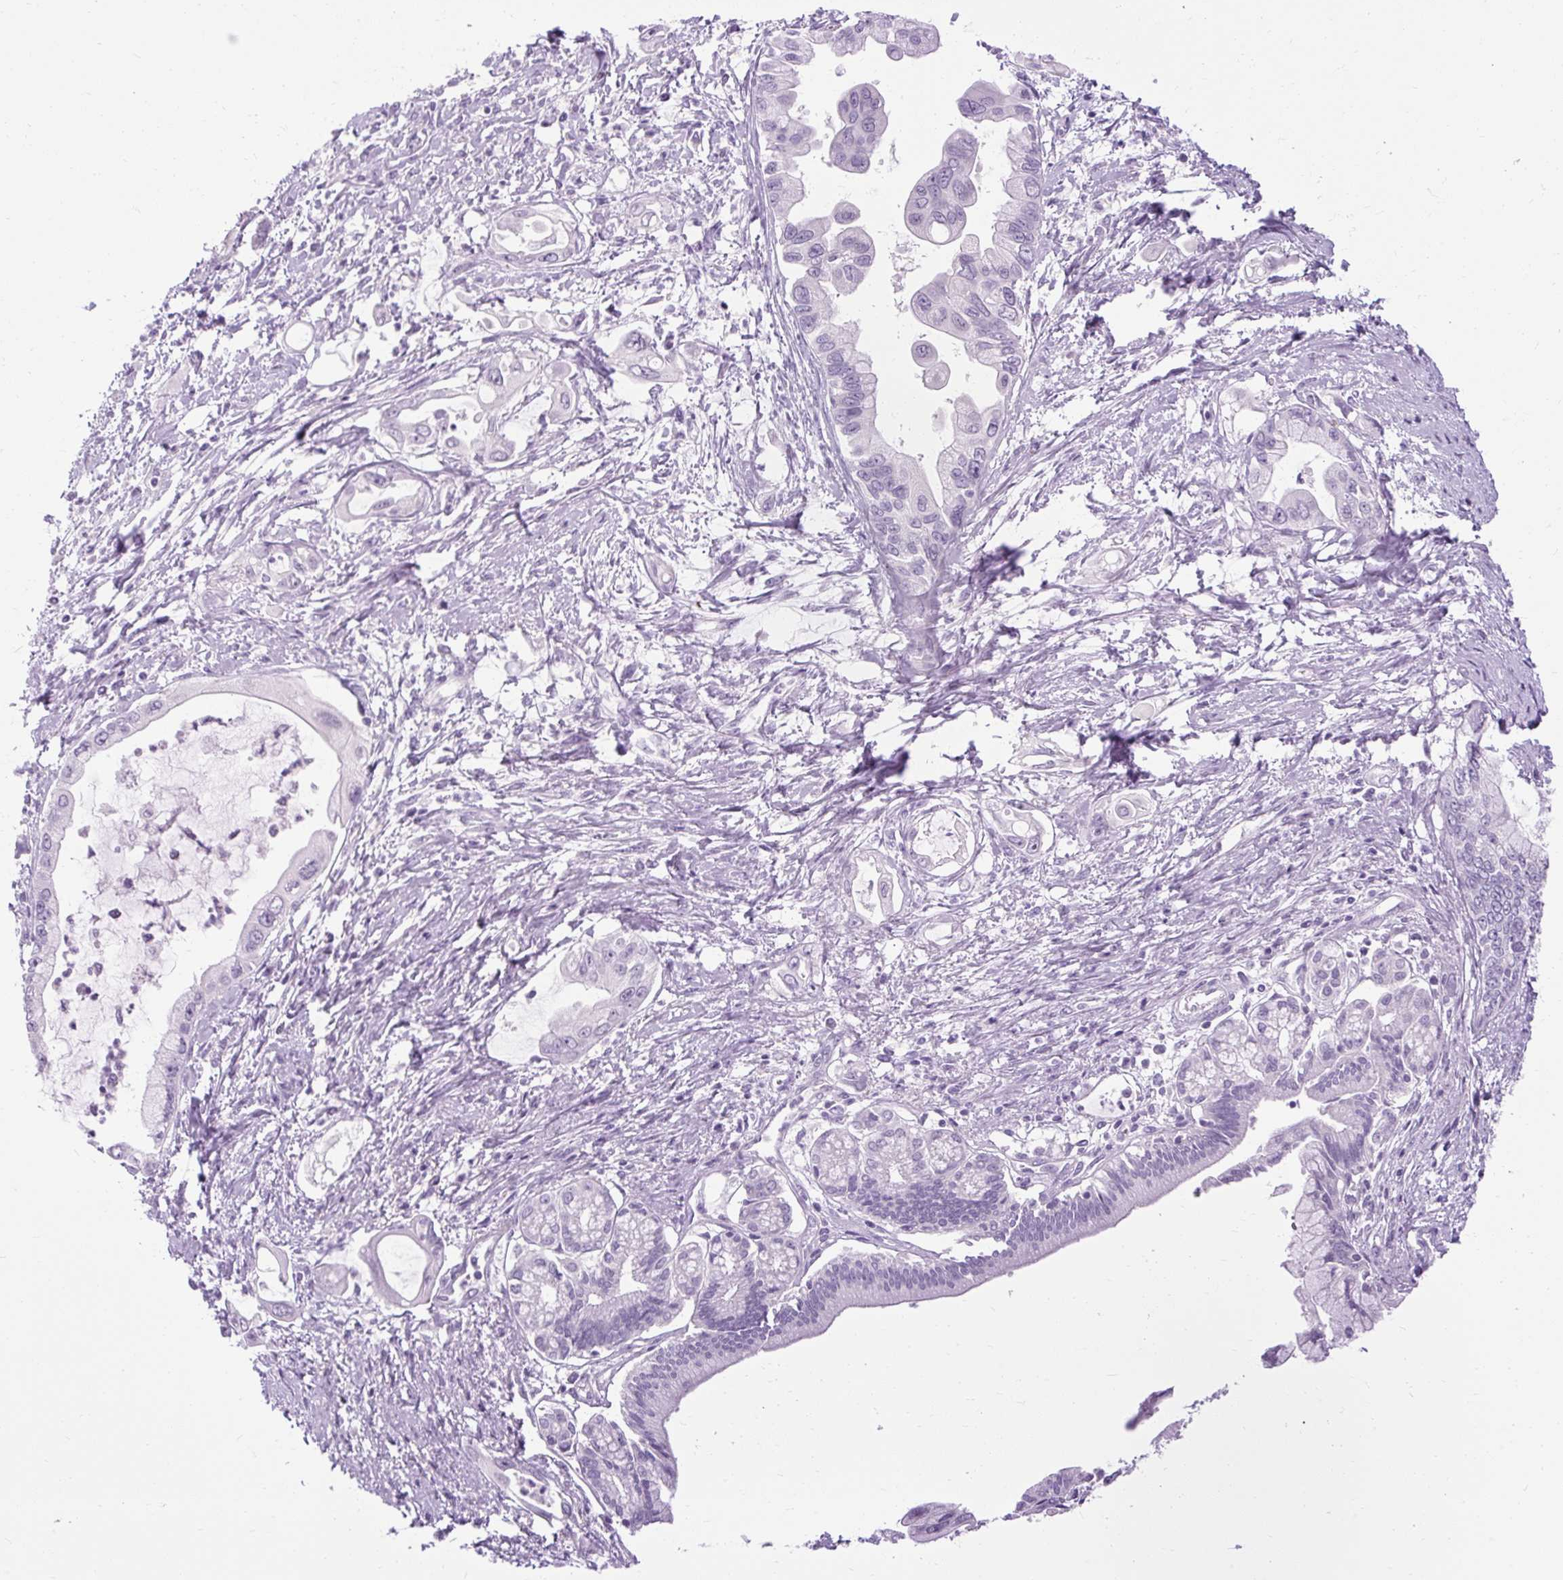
{"staining": {"intensity": "negative", "quantity": "none", "location": "none"}, "tissue": "pancreatic cancer", "cell_type": "Tumor cells", "image_type": "cancer", "snomed": [{"axis": "morphology", "description": "Adenocarcinoma, NOS"}, {"axis": "topography", "description": "Pancreas"}], "caption": "This is a image of immunohistochemistry staining of adenocarcinoma (pancreatic), which shows no staining in tumor cells. The staining was performed using DAB (3,3'-diaminobenzidine) to visualize the protein expression in brown, while the nuclei were stained in blue with hematoxylin (Magnification: 20x).", "gene": "B3GNT4", "patient": {"sex": "male", "age": 61}}